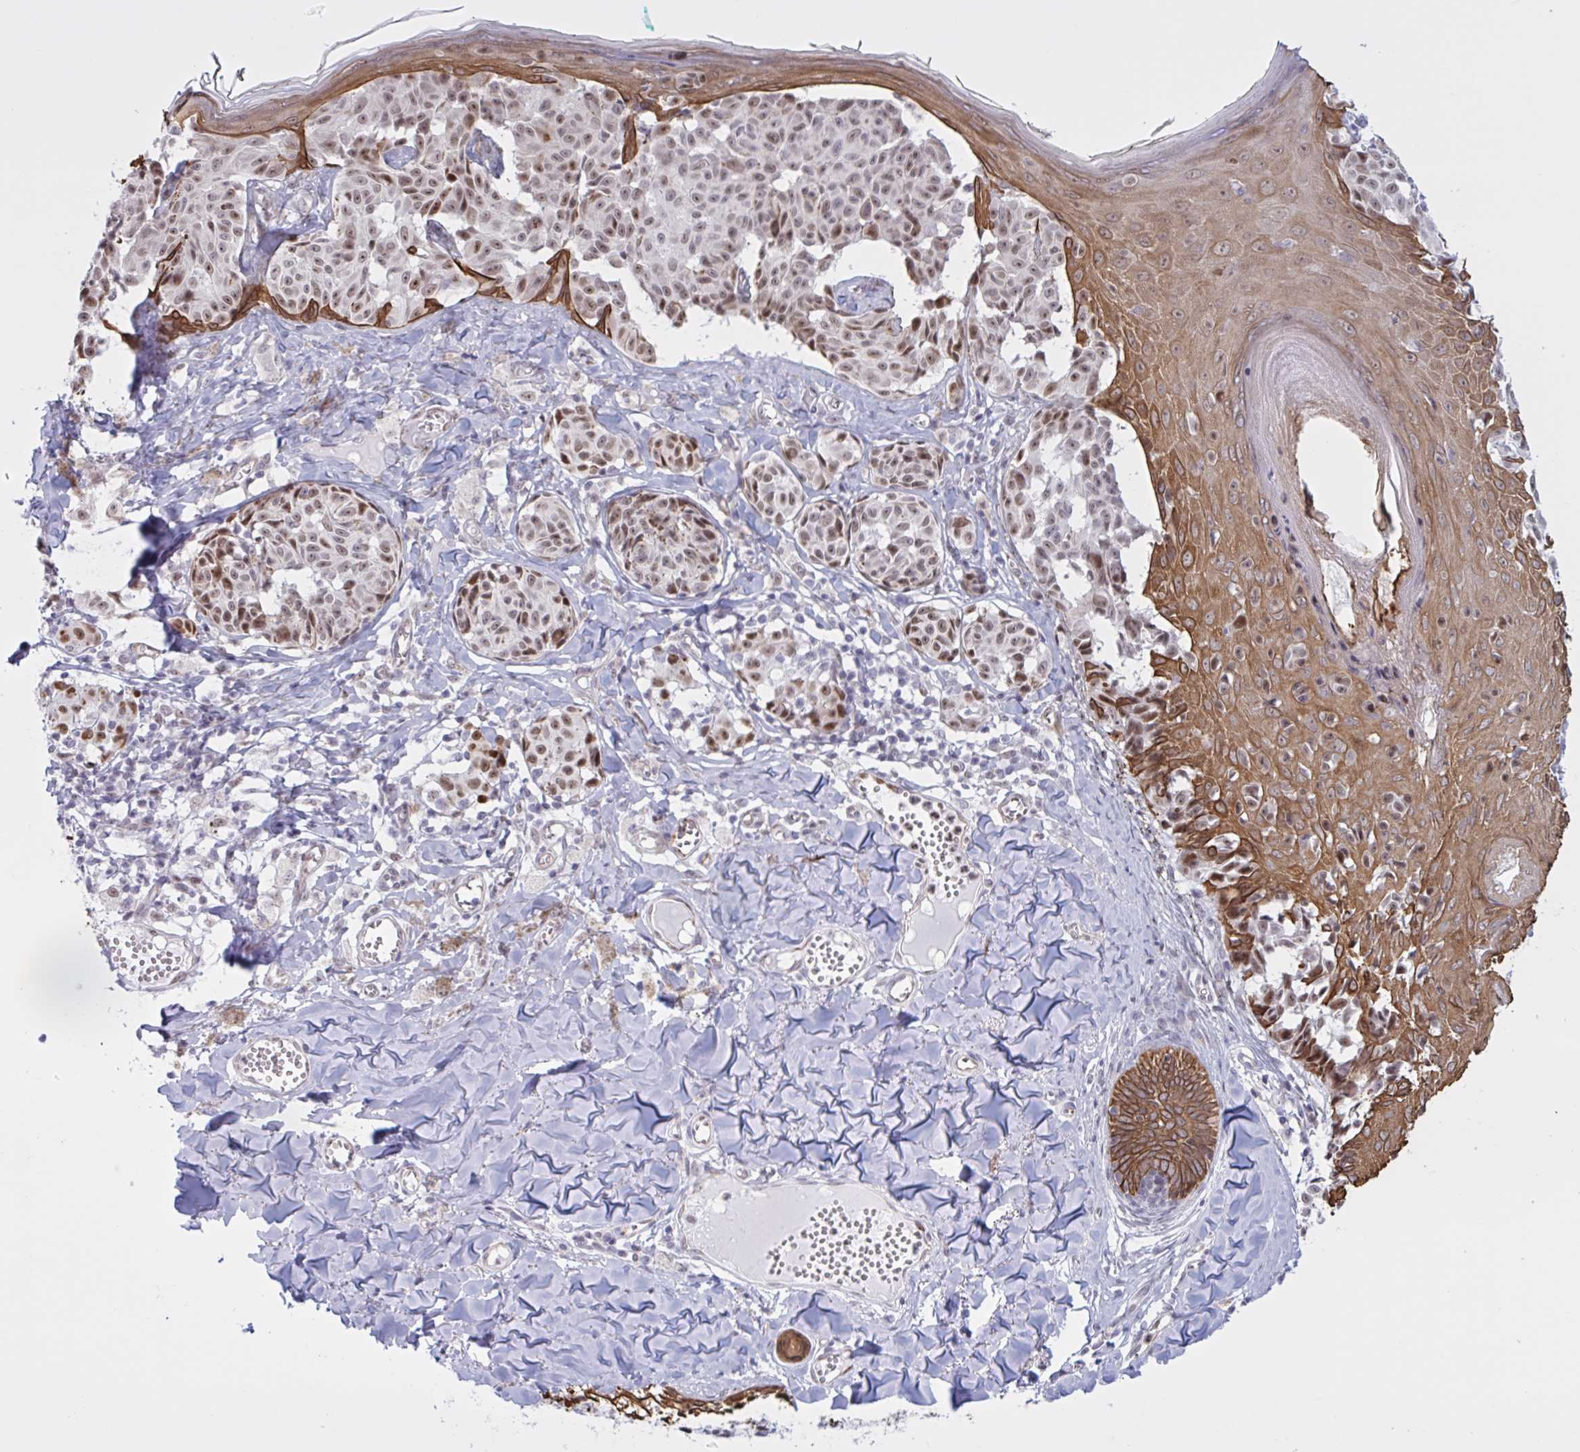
{"staining": {"intensity": "moderate", "quantity": ">75%", "location": "cytoplasmic/membranous"}, "tissue": "melanoma", "cell_type": "Tumor cells", "image_type": "cancer", "snomed": [{"axis": "morphology", "description": "Malignant melanoma, NOS"}, {"axis": "topography", "description": "Skin"}], "caption": "A brown stain shows moderate cytoplasmic/membranous positivity of a protein in human malignant melanoma tumor cells.", "gene": "PRMT6", "patient": {"sex": "female", "age": 43}}